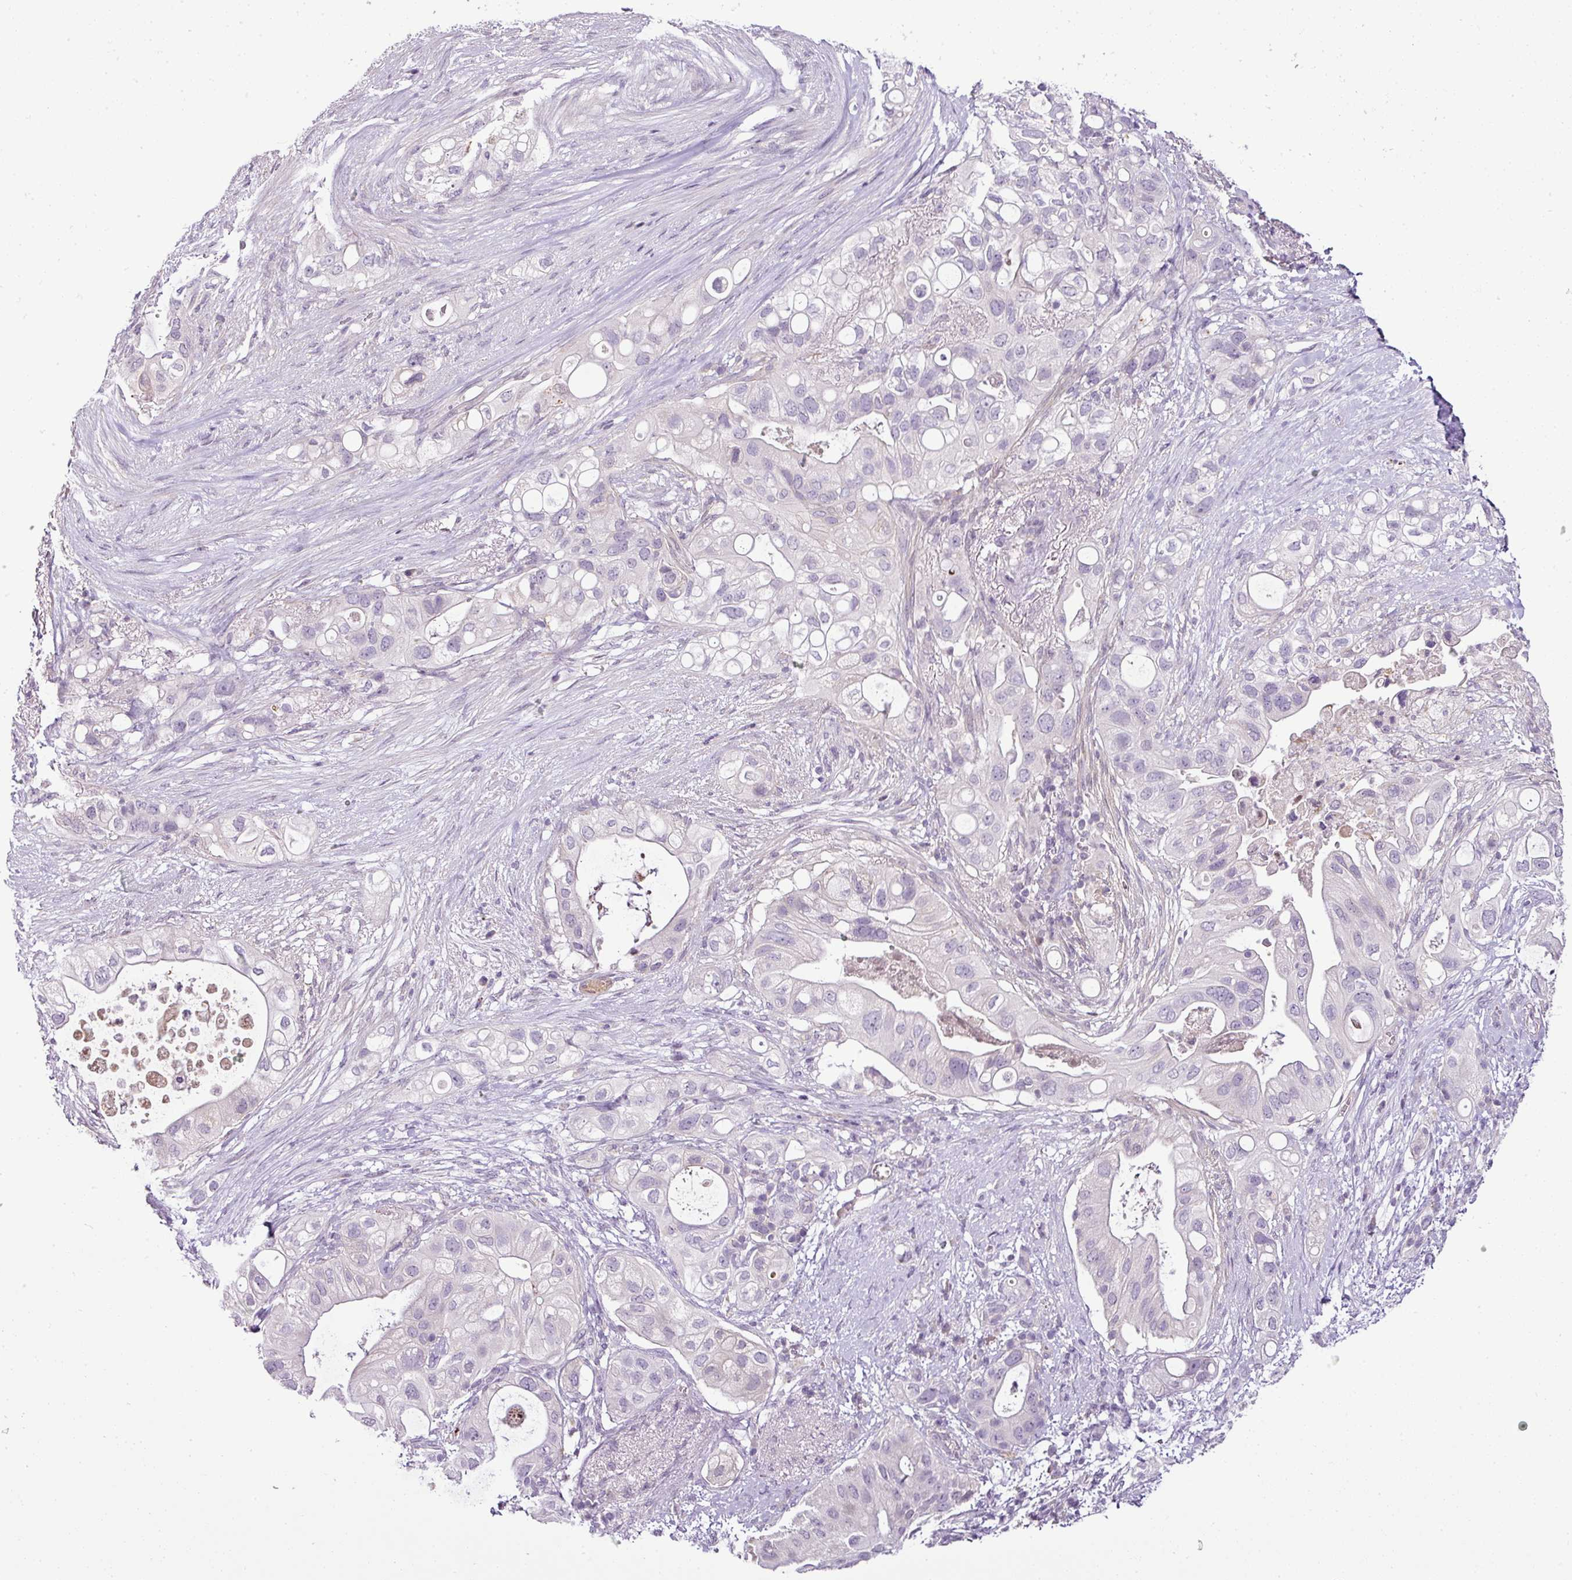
{"staining": {"intensity": "negative", "quantity": "none", "location": "none"}, "tissue": "pancreatic cancer", "cell_type": "Tumor cells", "image_type": "cancer", "snomed": [{"axis": "morphology", "description": "Adenocarcinoma, NOS"}, {"axis": "topography", "description": "Pancreas"}], "caption": "Pancreatic cancer stained for a protein using IHC exhibits no staining tumor cells.", "gene": "TEX30", "patient": {"sex": "female", "age": 72}}